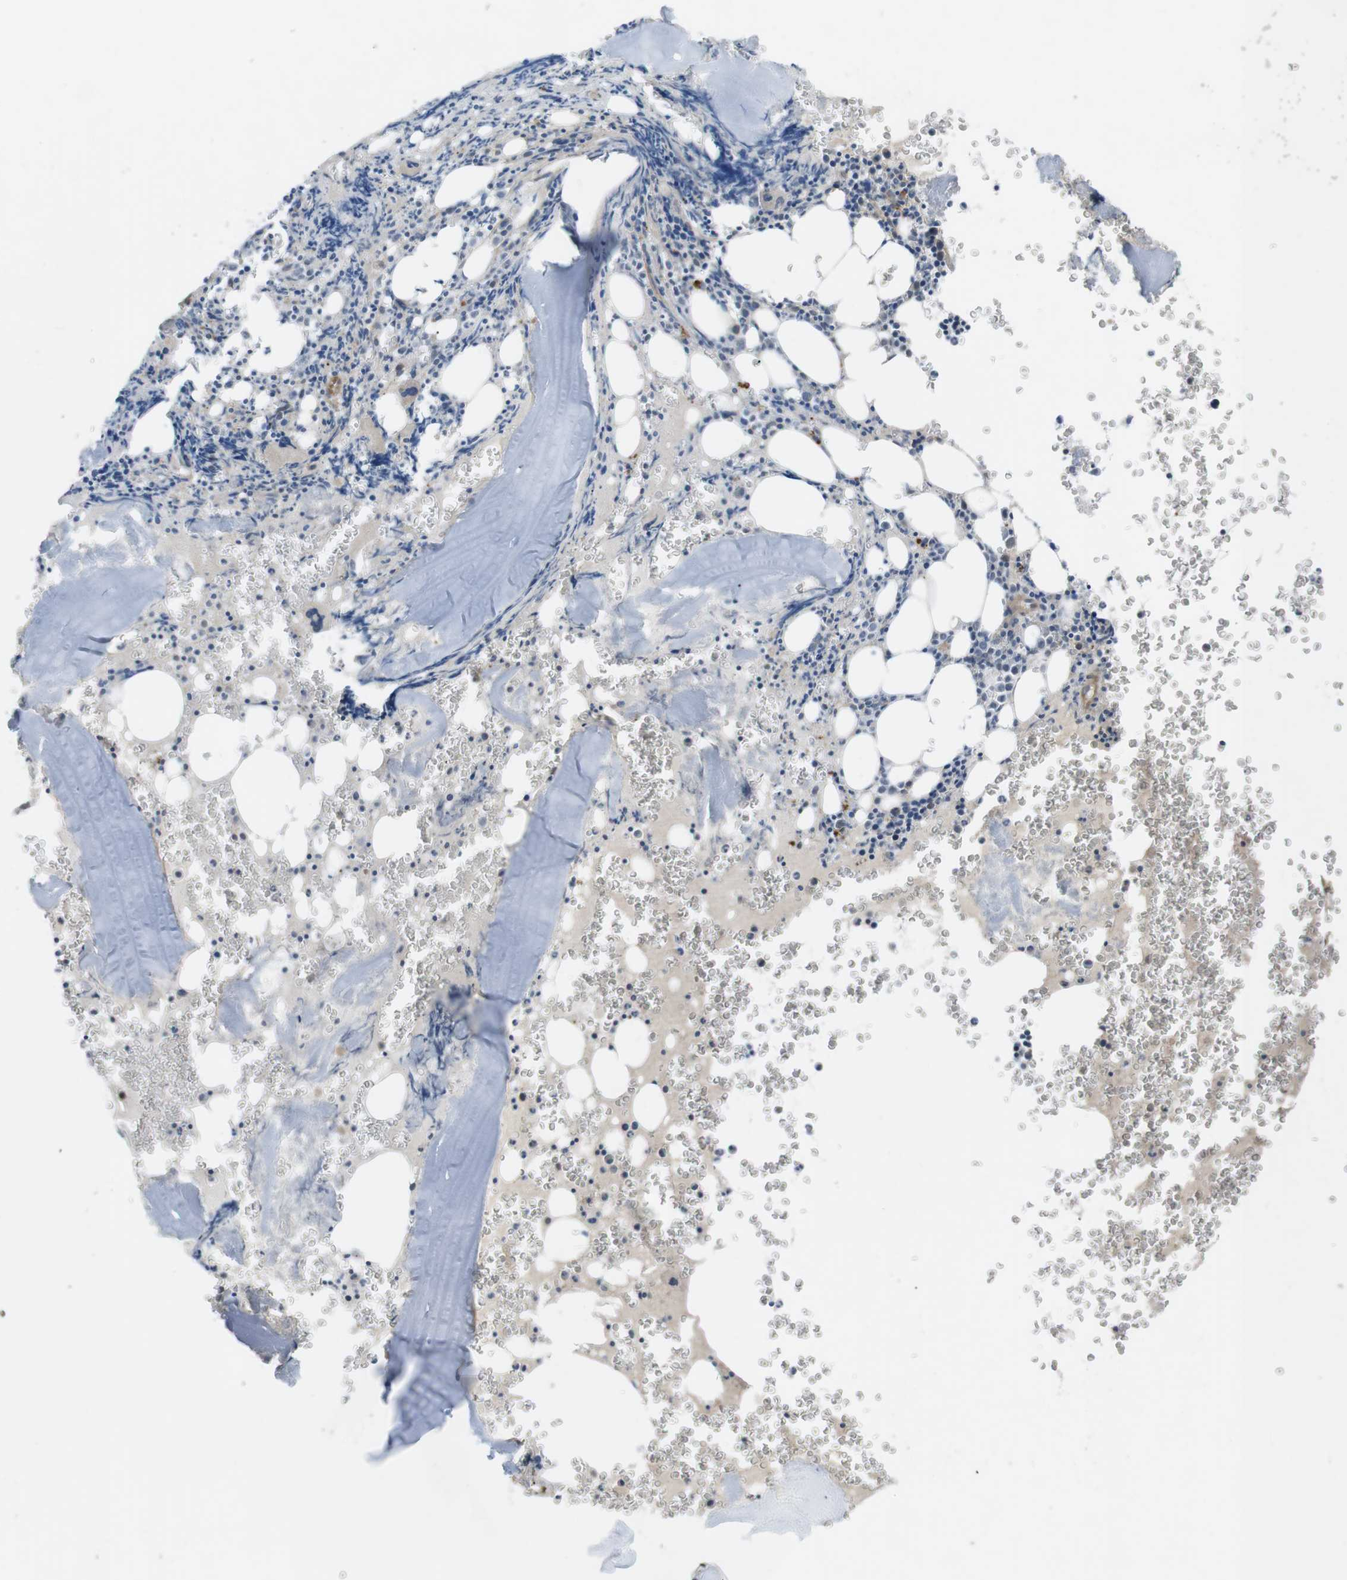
{"staining": {"intensity": "strong", "quantity": "25%-75%", "location": "cytoplasmic/membranous"}, "tissue": "bone marrow", "cell_type": "Hematopoietic cells", "image_type": "normal", "snomed": [{"axis": "morphology", "description": "Normal tissue, NOS"}, {"axis": "morphology", "description": "Inflammation, NOS"}, {"axis": "topography", "description": "Bone marrow"}], "caption": "High-magnification brightfield microscopy of unremarkable bone marrow stained with DAB (3,3'-diaminobenzidine) (brown) and counterstained with hematoxylin (blue). hematopoietic cells exhibit strong cytoplasmic/membranous expression is seen in about25%-75% of cells.", "gene": "KANK2", "patient": {"sex": "male", "age": 37}}